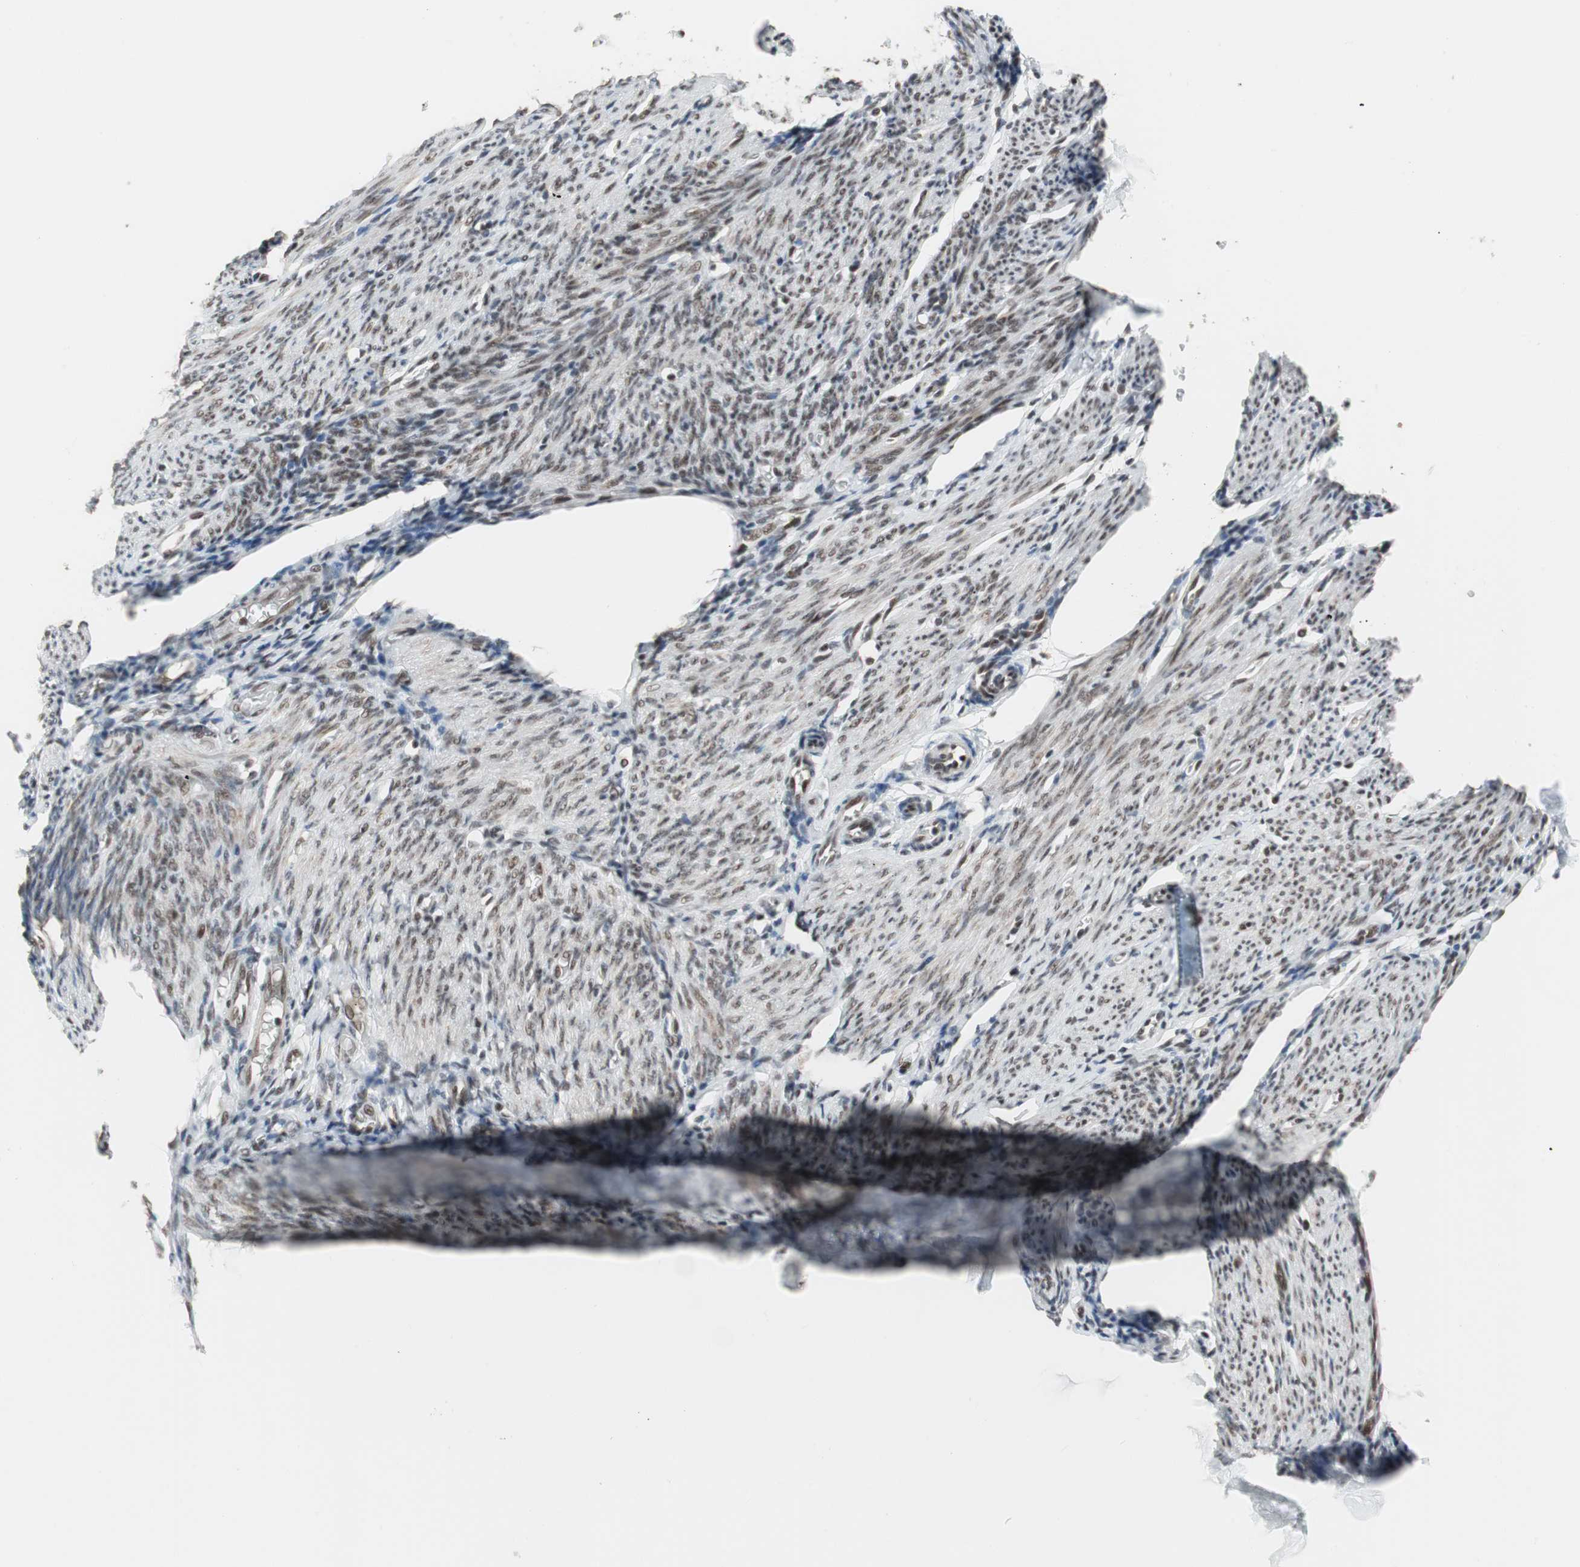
{"staining": {"intensity": "strong", "quantity": ">75%", "location": "nuclear"}, "tissue": "endometrium", "cell_type": "Cells in endometrial stroma", "image_type": "normal", "snomed": [{"axis": "morphology", "description": "Normal tissue, NOS"}, {"axis": "topography", "description": "Endometrium"}], "caption": "Protein staining of normal endometrium reveals strong nuclear positivity in about >75% of cells in endometrial stroma.", "gene": "RTF1", "patient": {"sex": "female", "age": 61}}